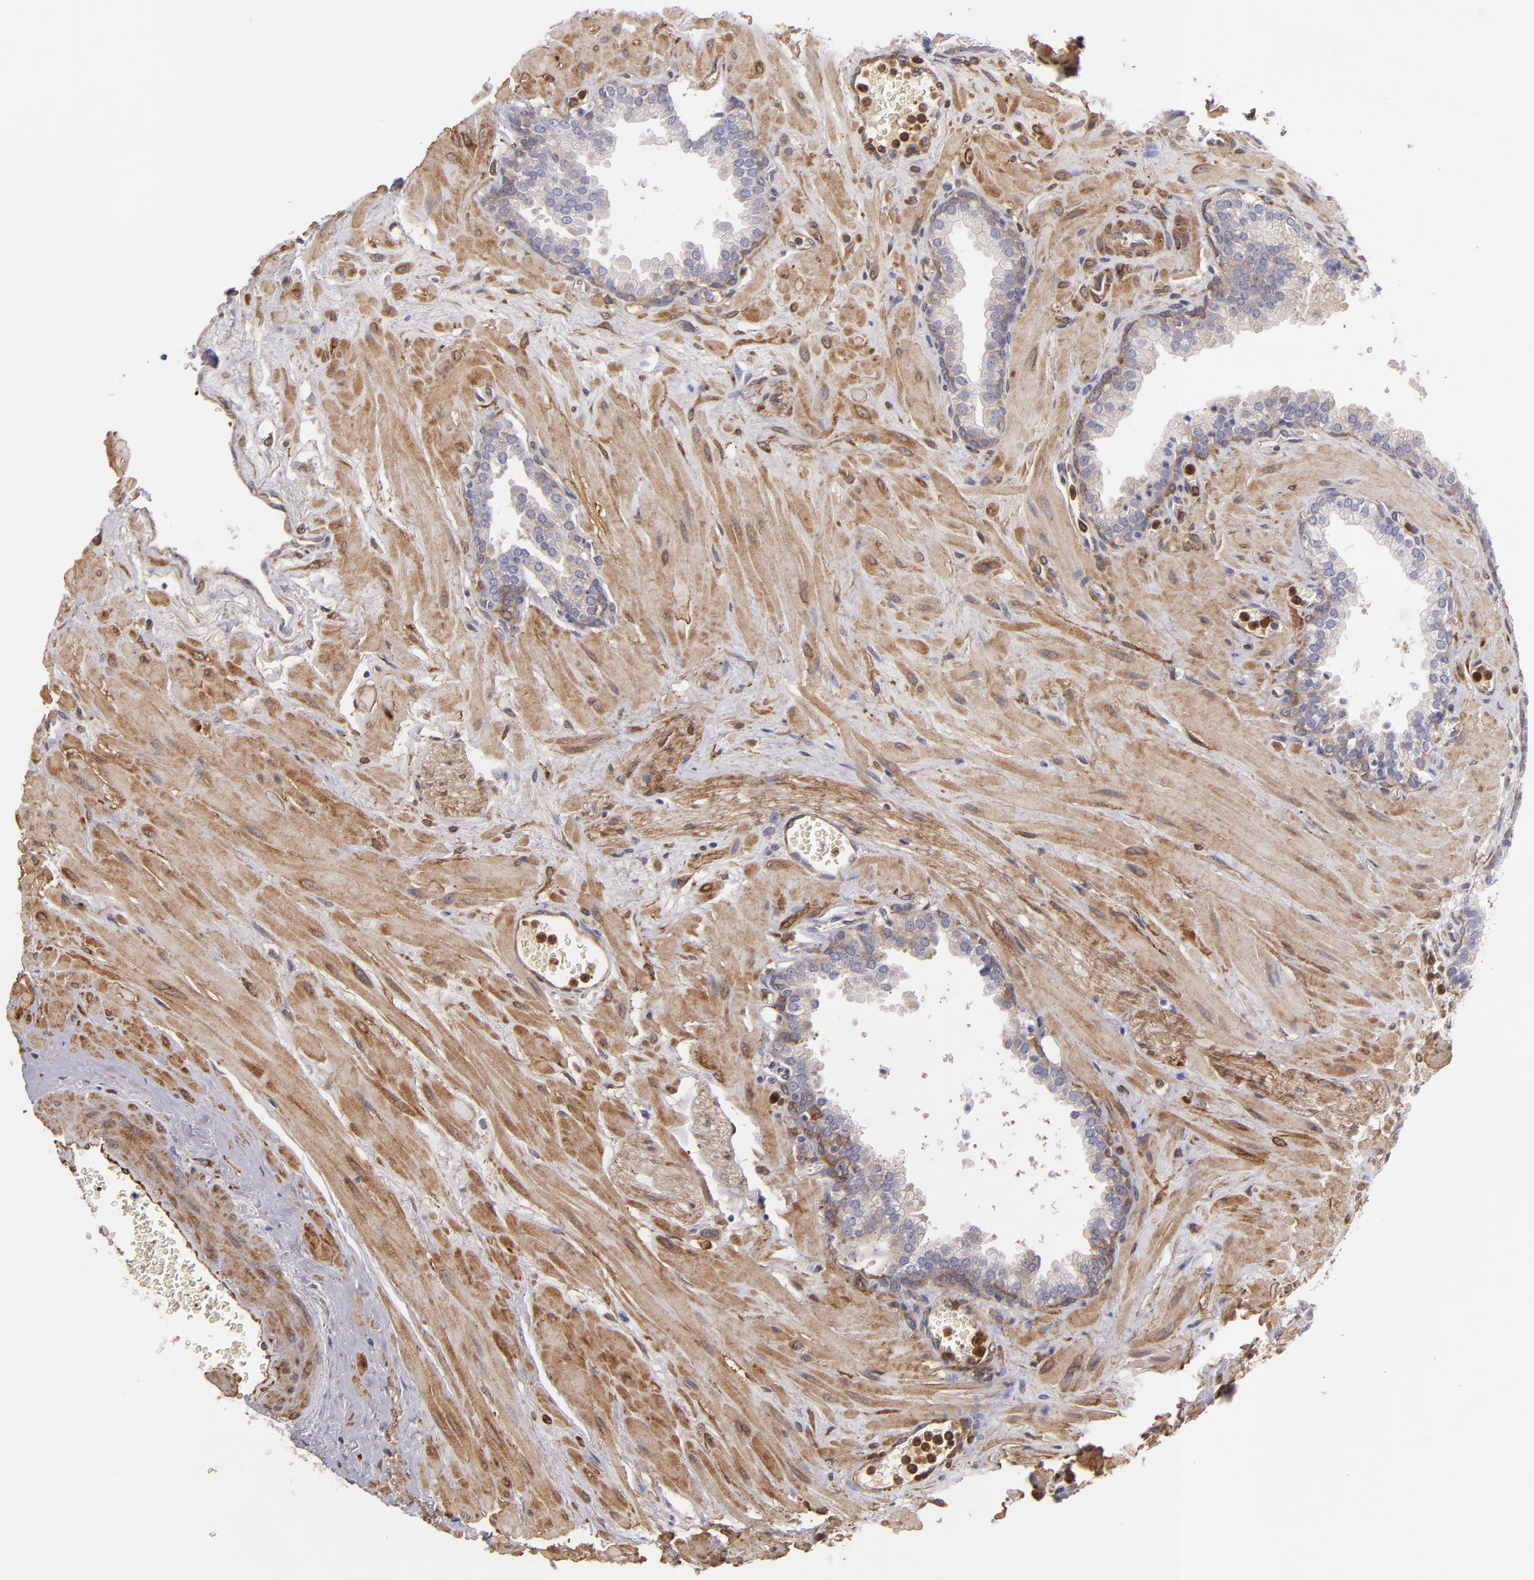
{"staining": {"intensity": "weak", "quantity": "<25%", "location": "cytoplasmic/membranous"}, "tissue": "prostate", "cell_type": "Glandular cells", "image_type": "normal", "snomed": [{"axis": "morphology", "description": "Normal tissue, NOS"}, {"axis": "topography", "description": "Prostate"}], "caption": "A high-resolution histopathology image shows immunohistochemistry staining of unremarkable prostate, which demonstrates no significant expression in glandular cells.", "gene": "VCL", "patient": {"sex": "male", "age": 60}}